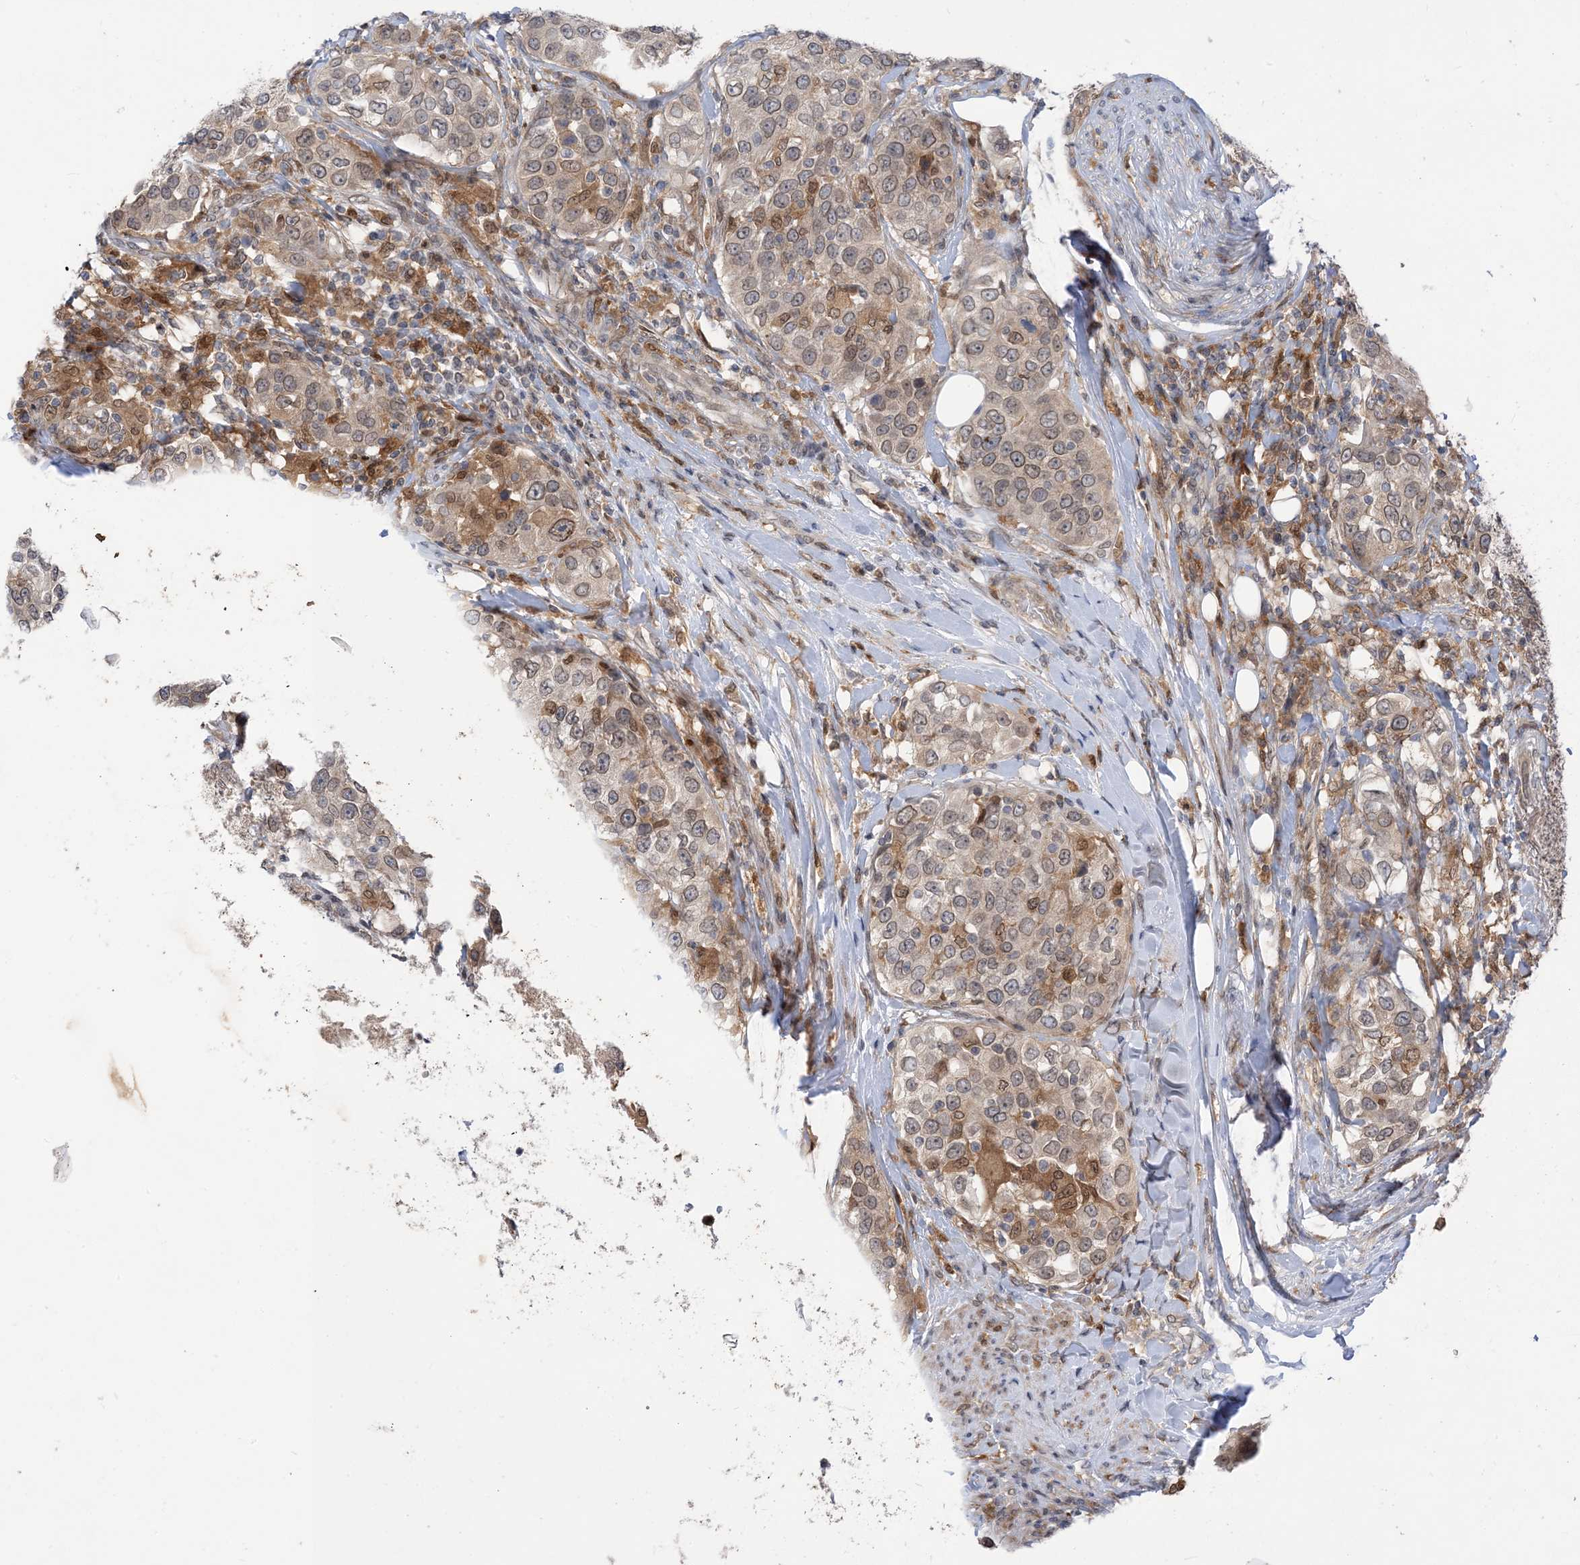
{"staining": {"intensity": "weak", "quantity": ">75%", "location": "cytoplasmic/membranous,nuclear"}, "tissue": "urothelial cancer", "cell_type": "Tumor cells", "image_type": "cancer", "snomed": [{"axis": "morphology", "description": "Urothelial carcinoma, High grade"}, {"axis": "topography", "description": "Urinary bladder"}], "caption": "Protein staining of high-grade urothelial carcinoma tissue shows weak cytoplasmic/membranous and nuclear positivity in approximately >75% of tumor cells.", "gene": "NAGK", "patient": {"sex": "female", "age": 80}}